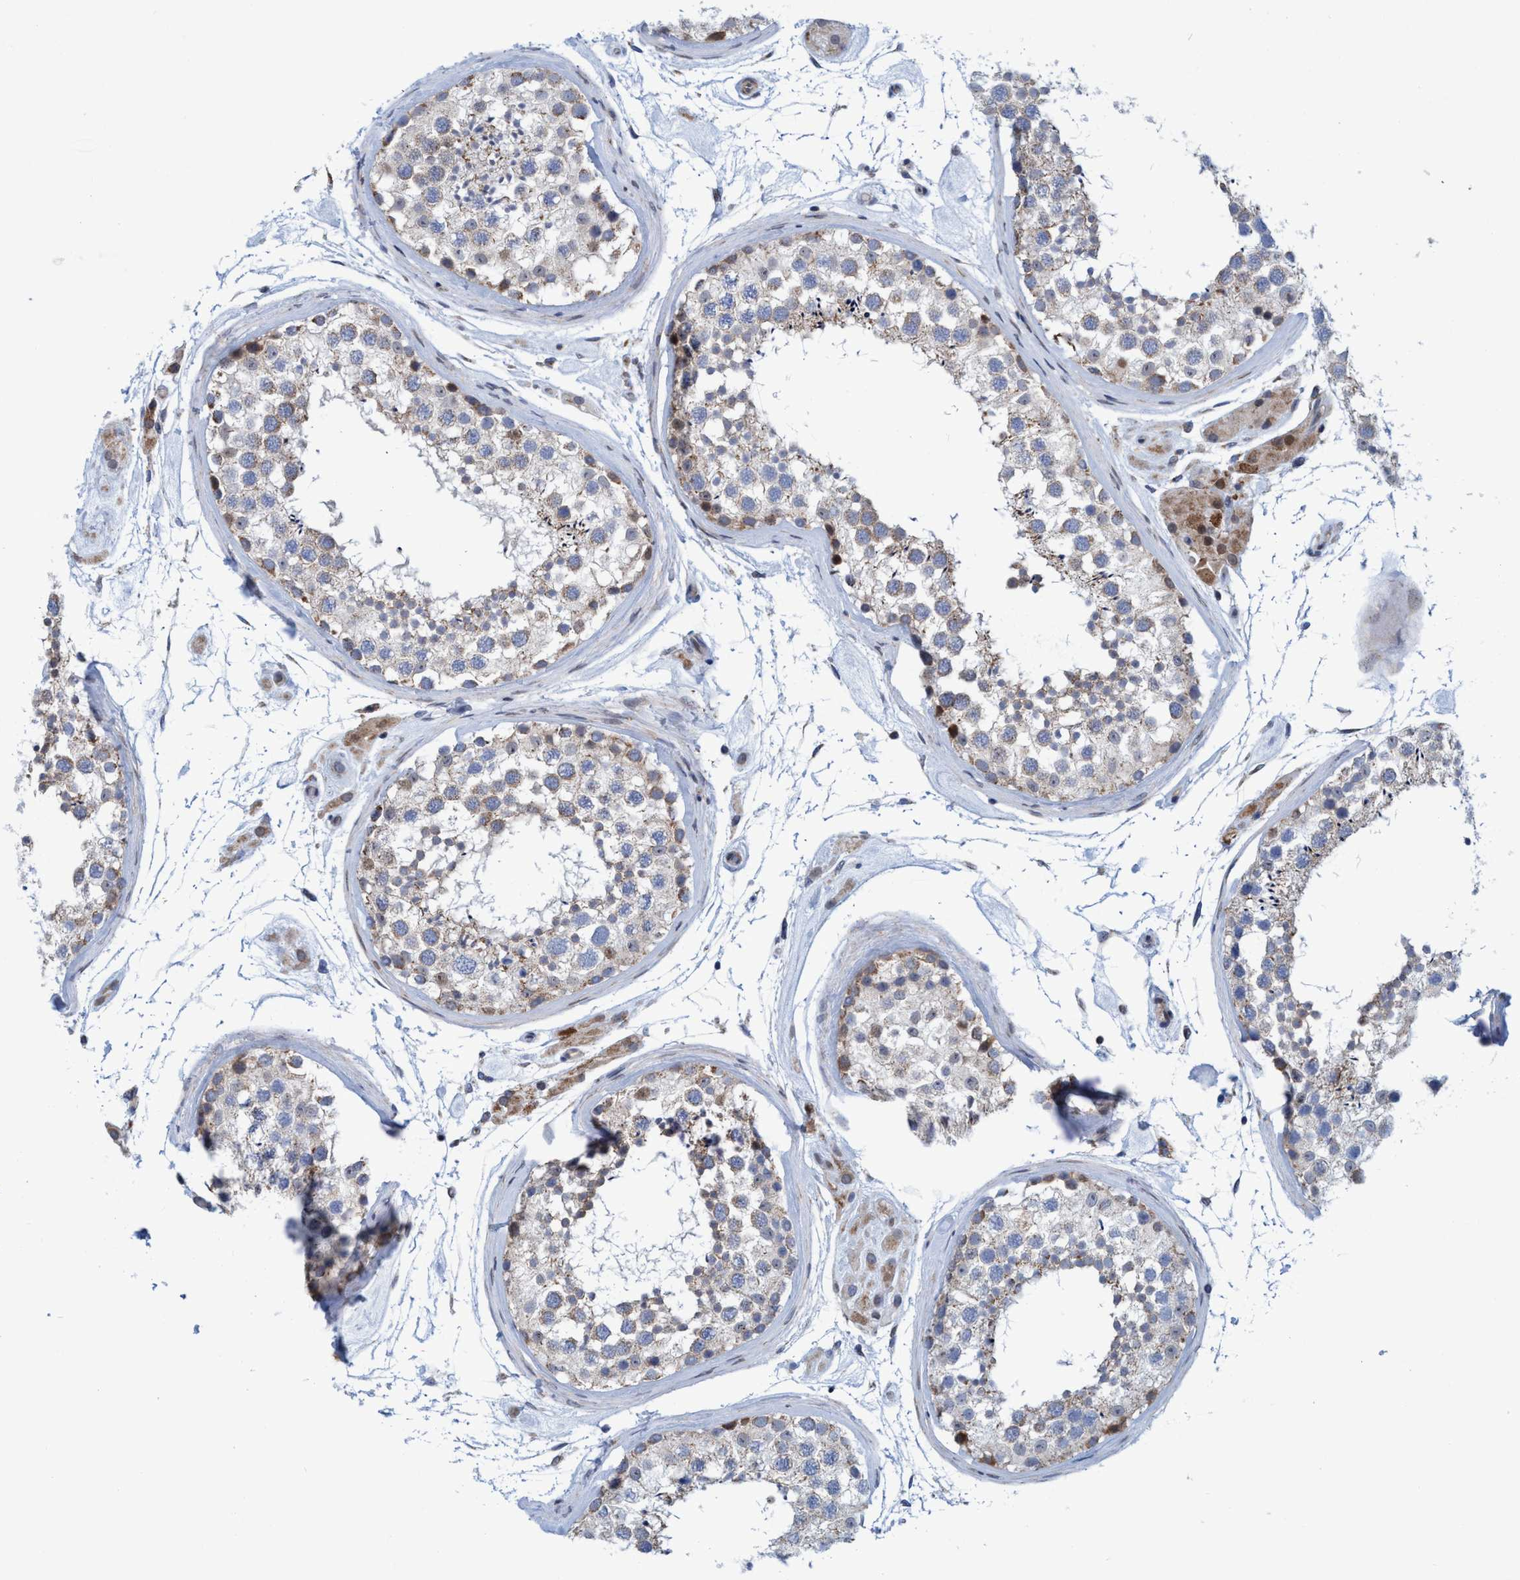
{"staining": {"intensity": "moderate", "quantity": "25%-75%", "location": "cytoplasmic/membranous"}, "tissue": "testis", "cell_type": "Cells in seminiferous ducts", "image_type": "normal", "snomed": [{"axis": "morphology", "description": "Normal tissue, NOS"}, {"axis": "topography", "description": "Testis"}], "caption": "Unremarkable testis was stained to show a protein in brown. There is medium levels of moderate cytoplasmic/membranous staining in about 25%-75% of cells in seminiferous ducts.", "gene": "POLR1F", "patient": {"sex": "male", "age": 46}}